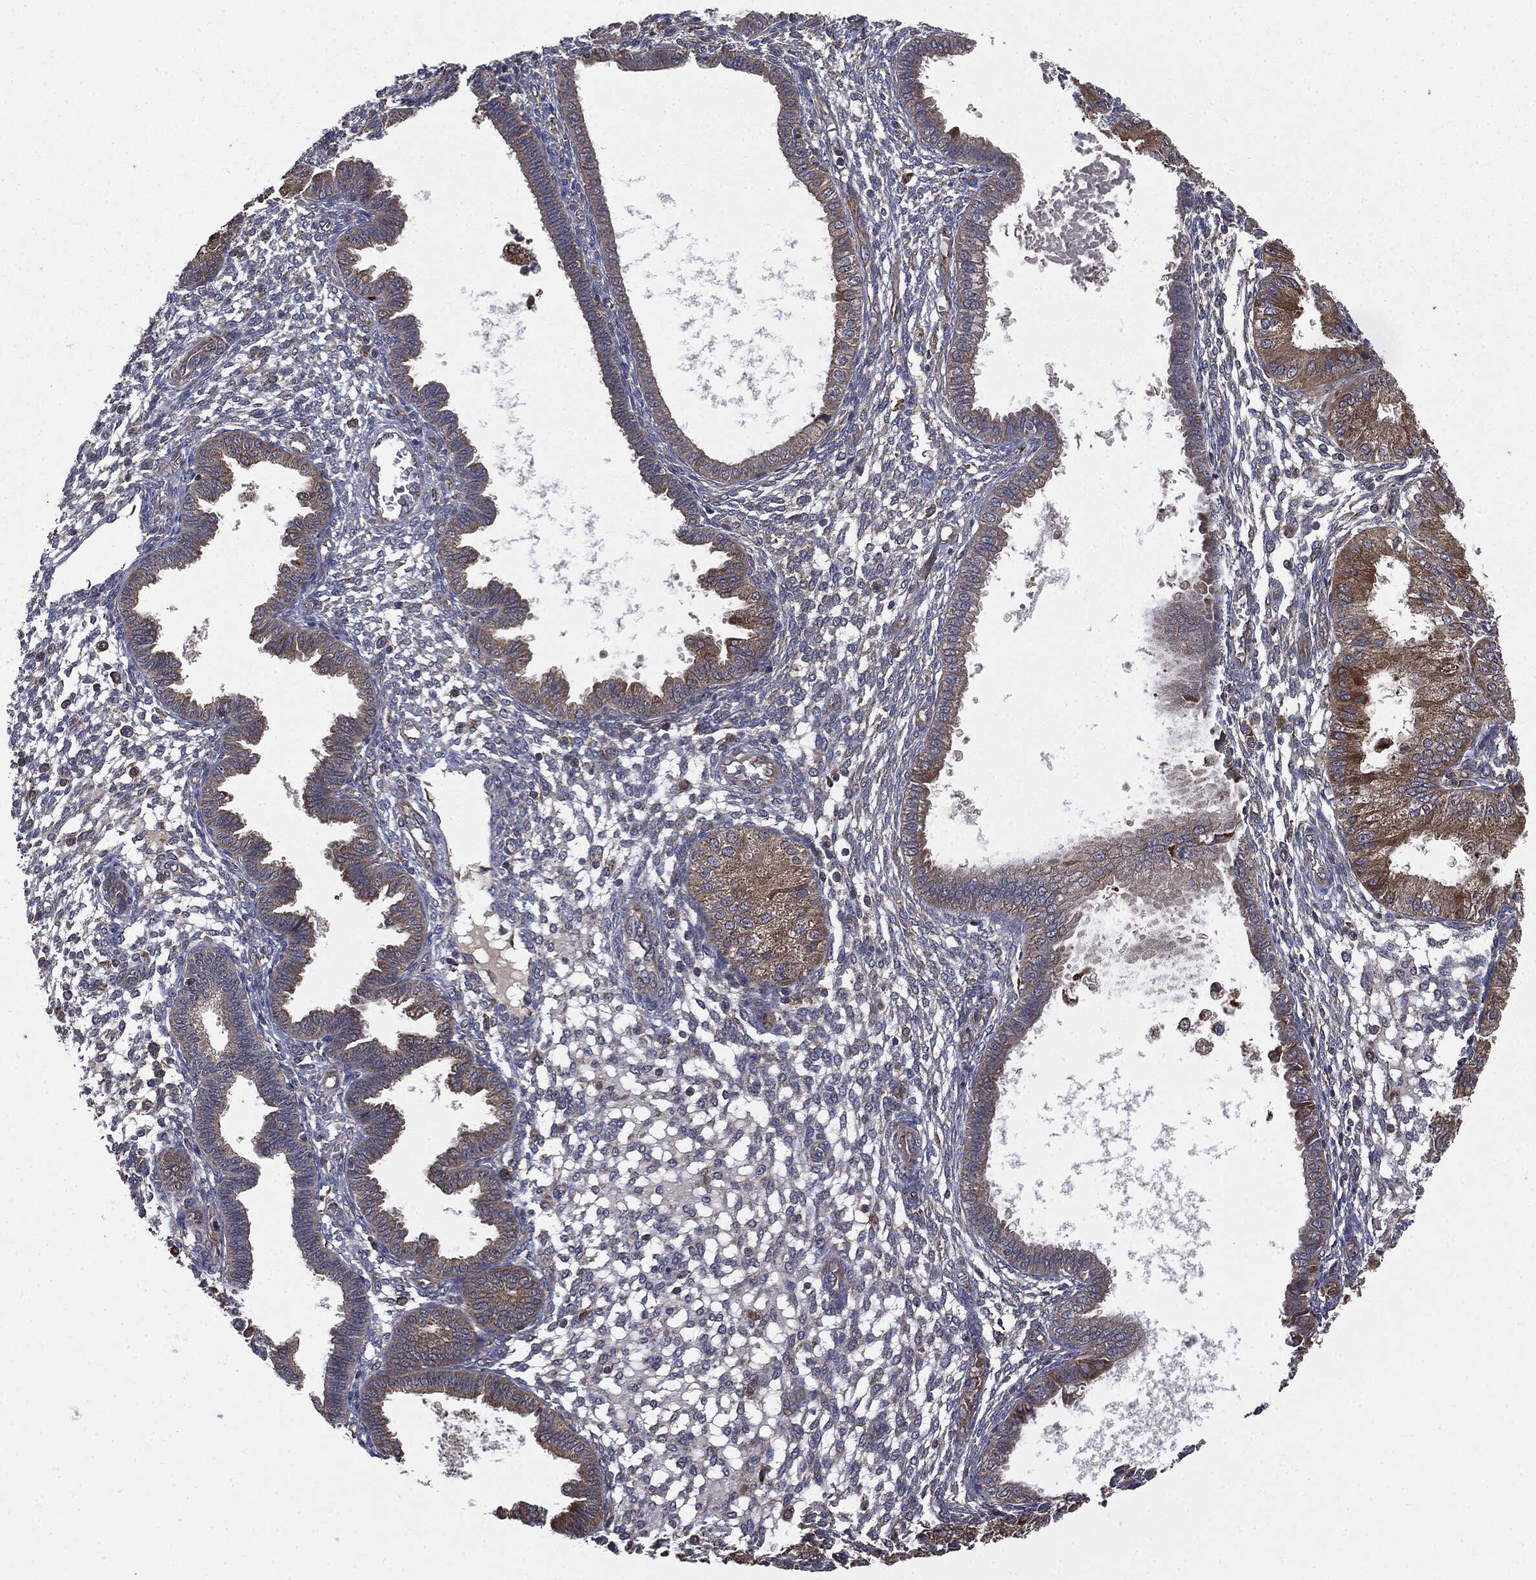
{"staining": {"intensity": "negative", "quantity": "none", "location": "none"}, "tissue": "endometrium", "cell_type": "Cells in endometrial stroma", "image_type": "normal", "snomed": [{"axis": "morphology", "description": "Normal tissue, NOS"}, {"axis": "topography", "description": "Endometrium"}], "caption": "Immunohistochemistry photomicrograph of benign endometrium: human endometrium stained with DAB (3,3'-diaminobenzidine) demonstrates no significant protein expression in cells in endometrial stroma.", "gene": "PLOD3", "patient": {"sex": "female", "age": 43}}